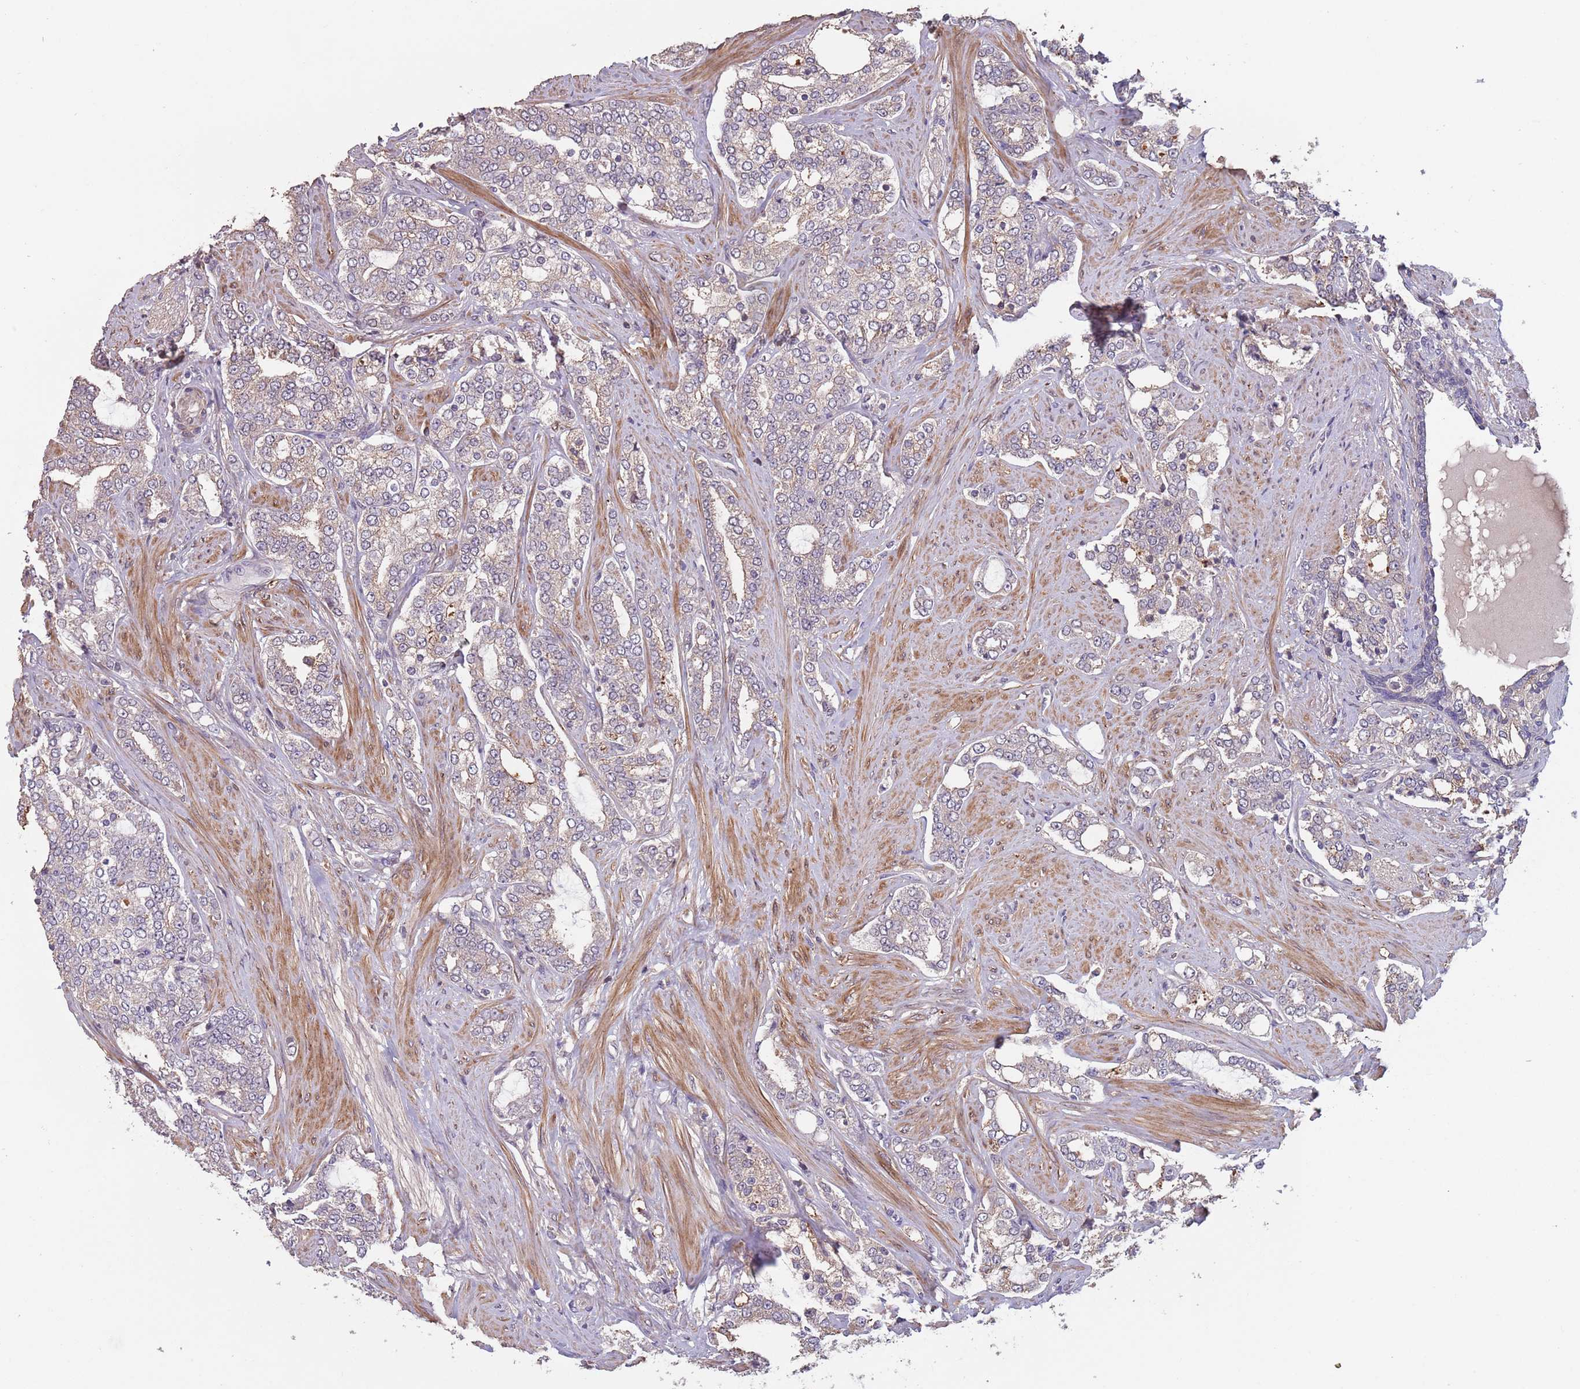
{"staining": {"intensity": "weak", "quantity": "<25%", "location": "cytoplasmic/membranous"}, "tissue": "prostate cancer", "cell_type": "Tumor cells", "image_type": "cancer", "snomed": [{"axis": "morphology", "description": "Adenocarcinoma, High grade"}, {"axis": "topography", "description": "Prostate"}], "caption": "IHC of prostate adenocarcinoma (high-grade) demonstrates no staining in tumor cells.", "gene": "MBD3L1", "patient": {"sex": "male", "age": 64}}